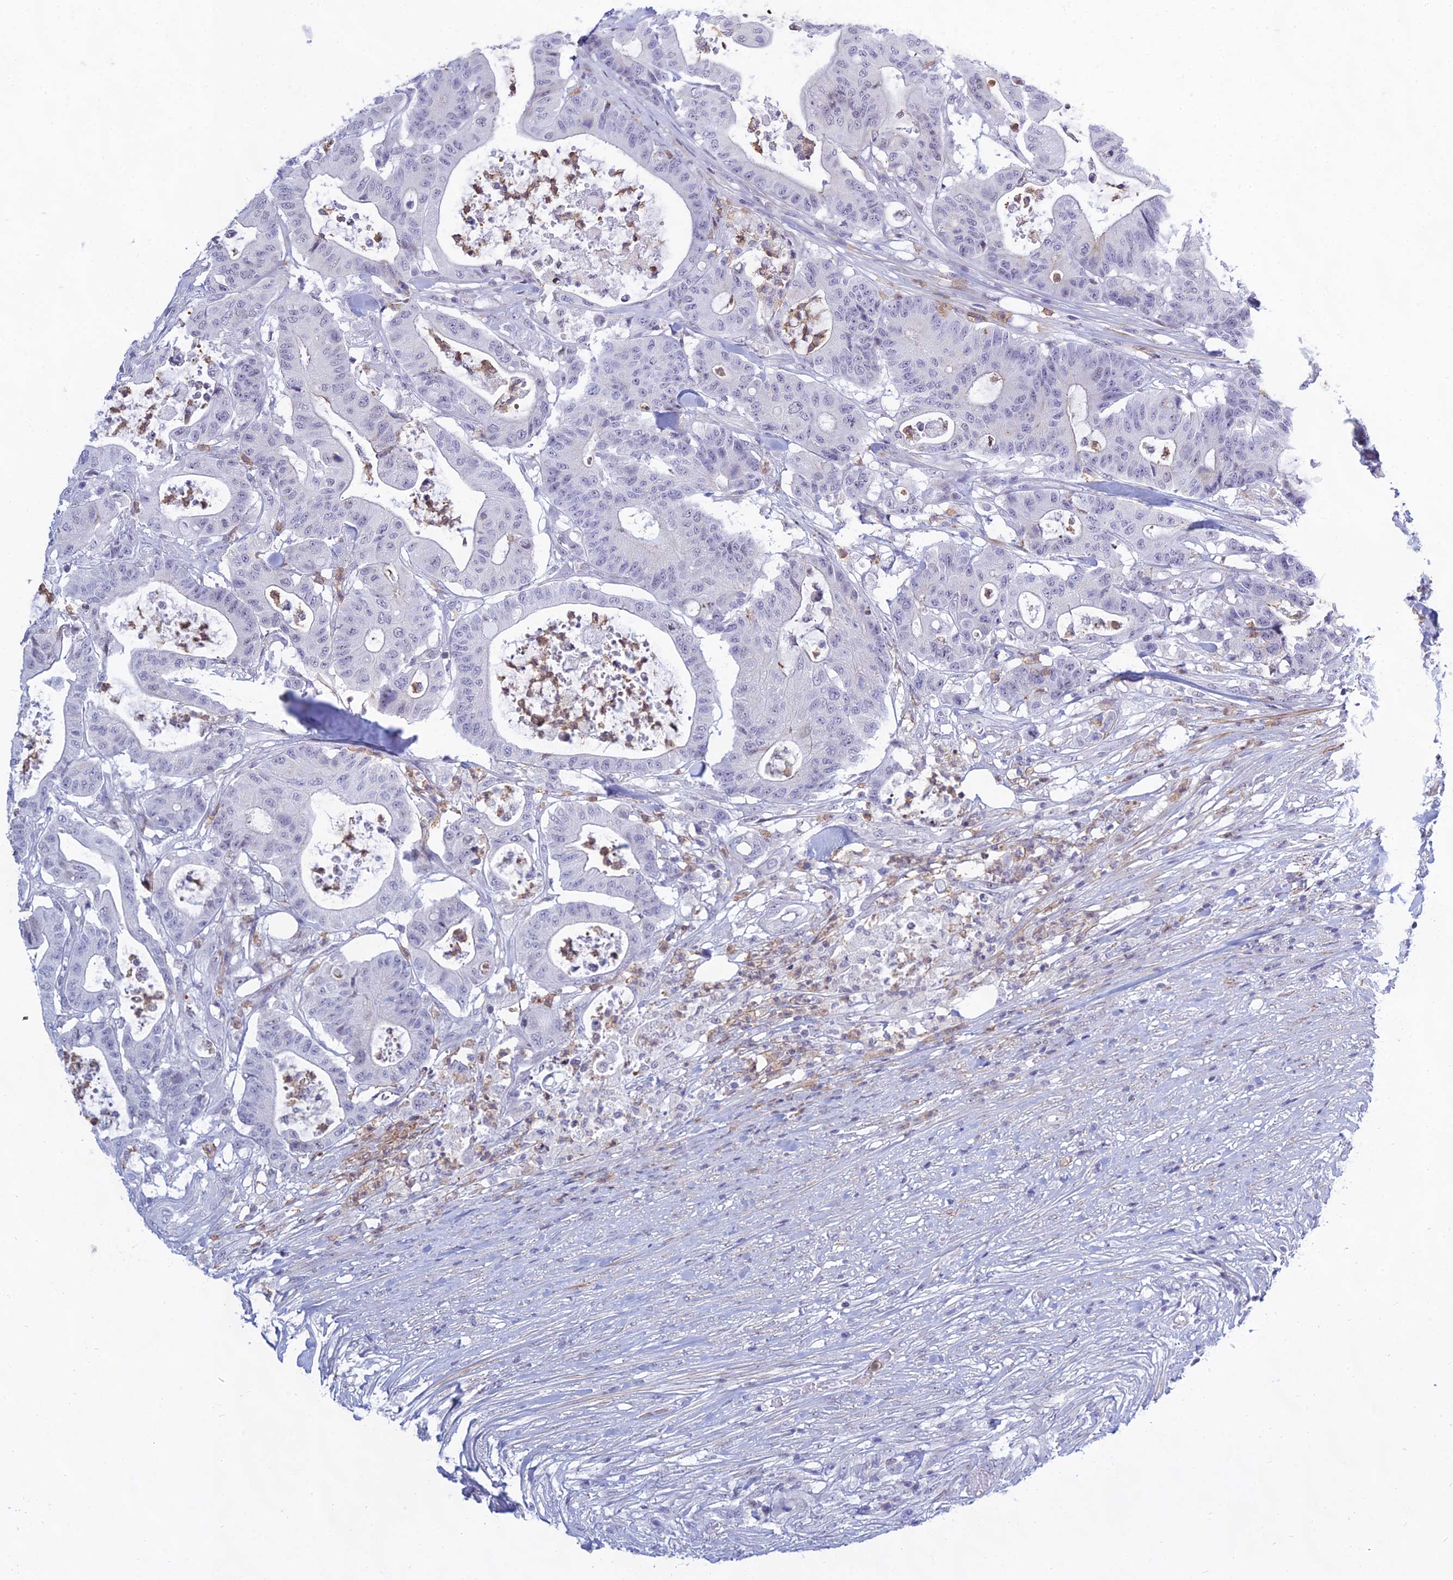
{"staining": {"intensity": "negative", "quantity": "none", "location": "none"}, "tissue": "colorectal cancer", "cell_type": "Tumor cells", "image_type": "cancer", "snomed": [{"axis": "morphology", "description": "Adenocarcinoma, NOS"}, {"axis": "topography", "description": "Colon"}], "caption": "The micrograph displays no staining of tumor cells in colorectal cancer.", "gene": "KRR1", "patient": {"sex": "female", "age": 84}}